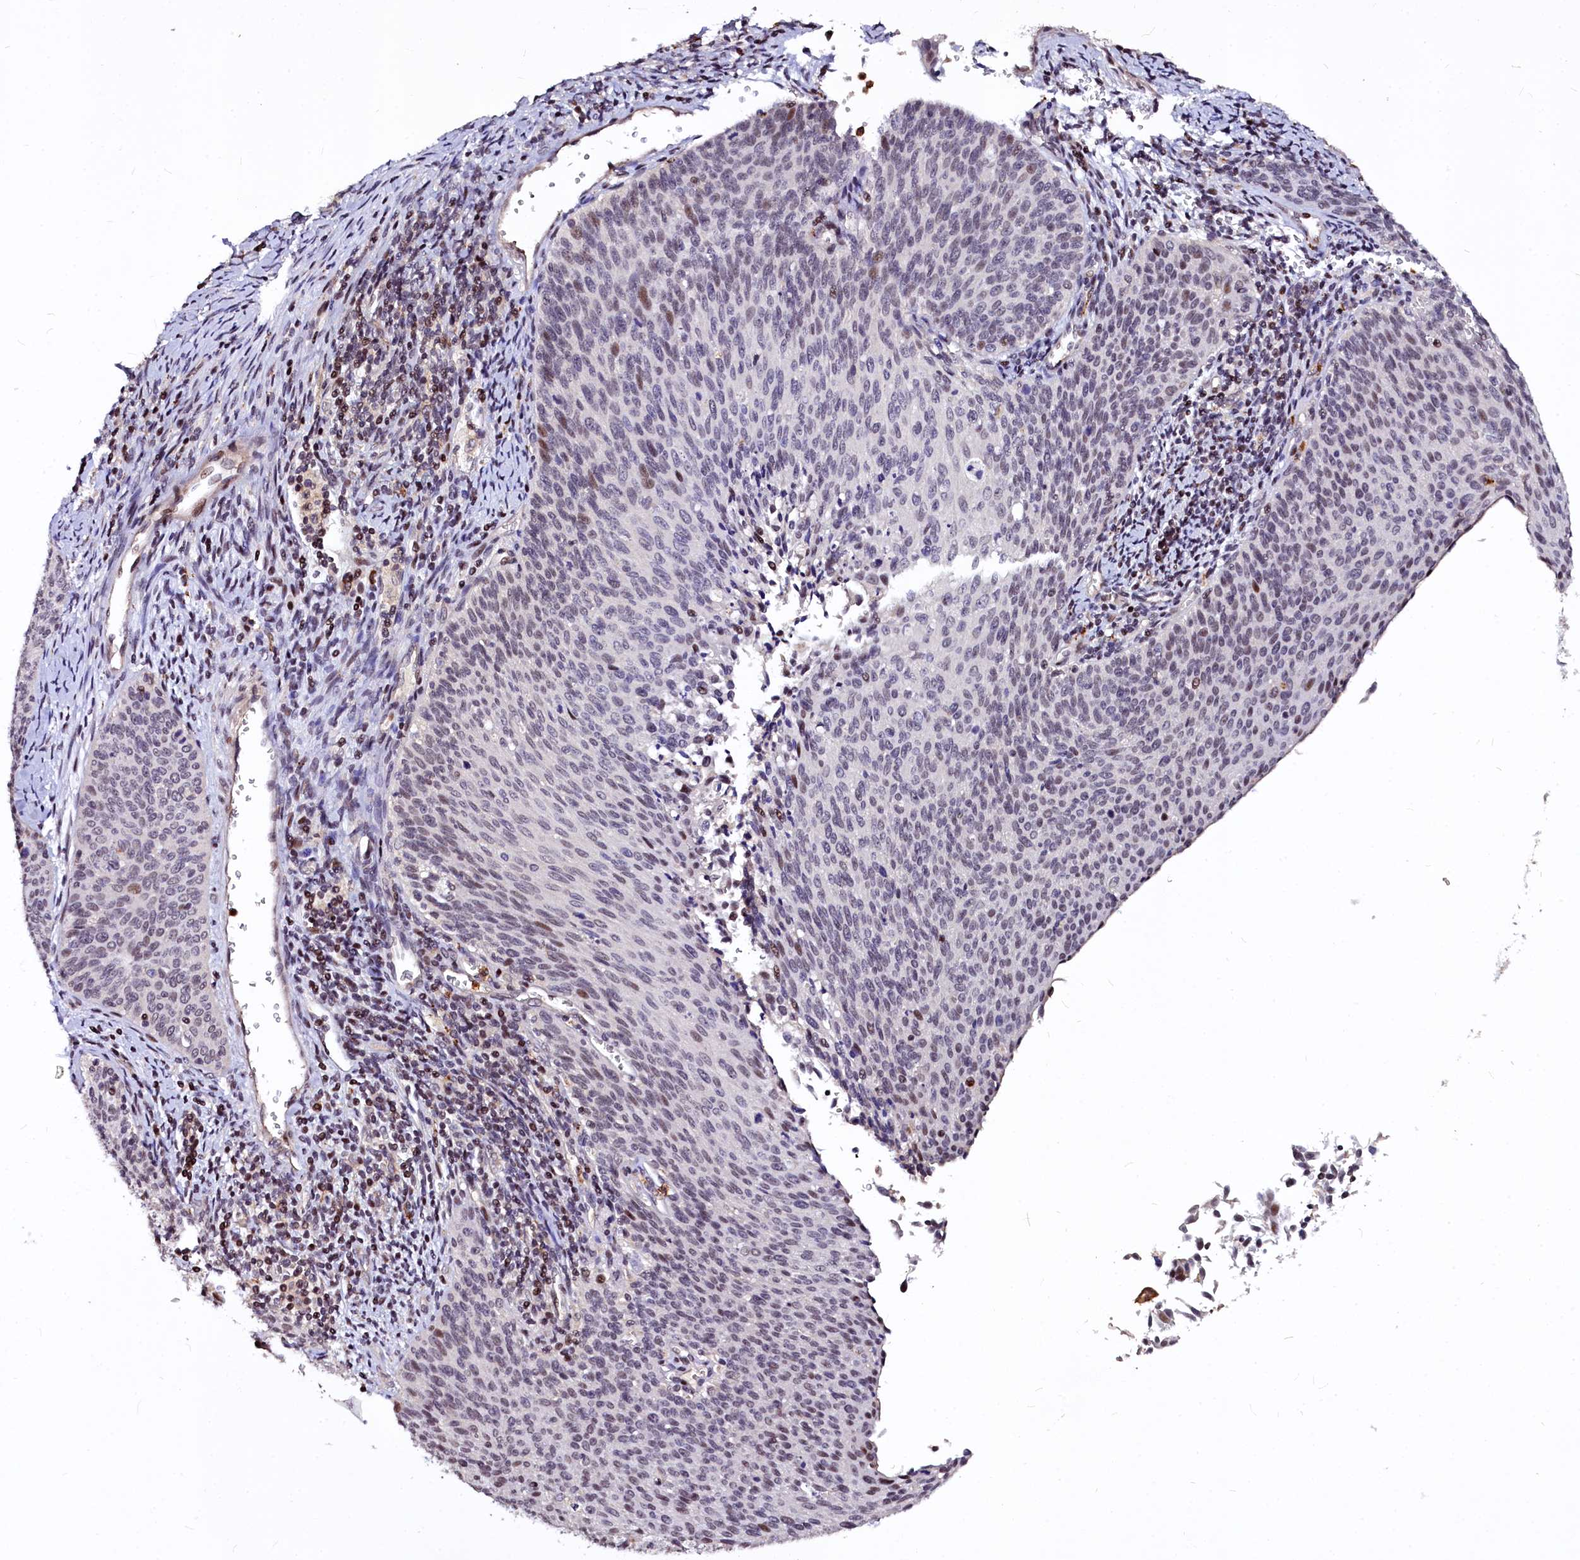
{"staining": {"intensity": "moderate", "quantity": "<25%", "location": "nuclear"}, "tissue": "cervical cancer", "cell_type": "Tumor cells", "image_type": "cancer", "snomed": [{"axis": "morphology", "description": "Squamous cell carcinoma, NOS"}, {"axis": "topography", "description": "Cervix"}], "caption": "Immunohistochemical staining of cervical cancer (squamous cell carcinoma) demonstrates moderate nuclear protein staining in approximately <25% of tumor cells.", "gene": "ATG101", "patient": {"sex": "female", "age": 55}}